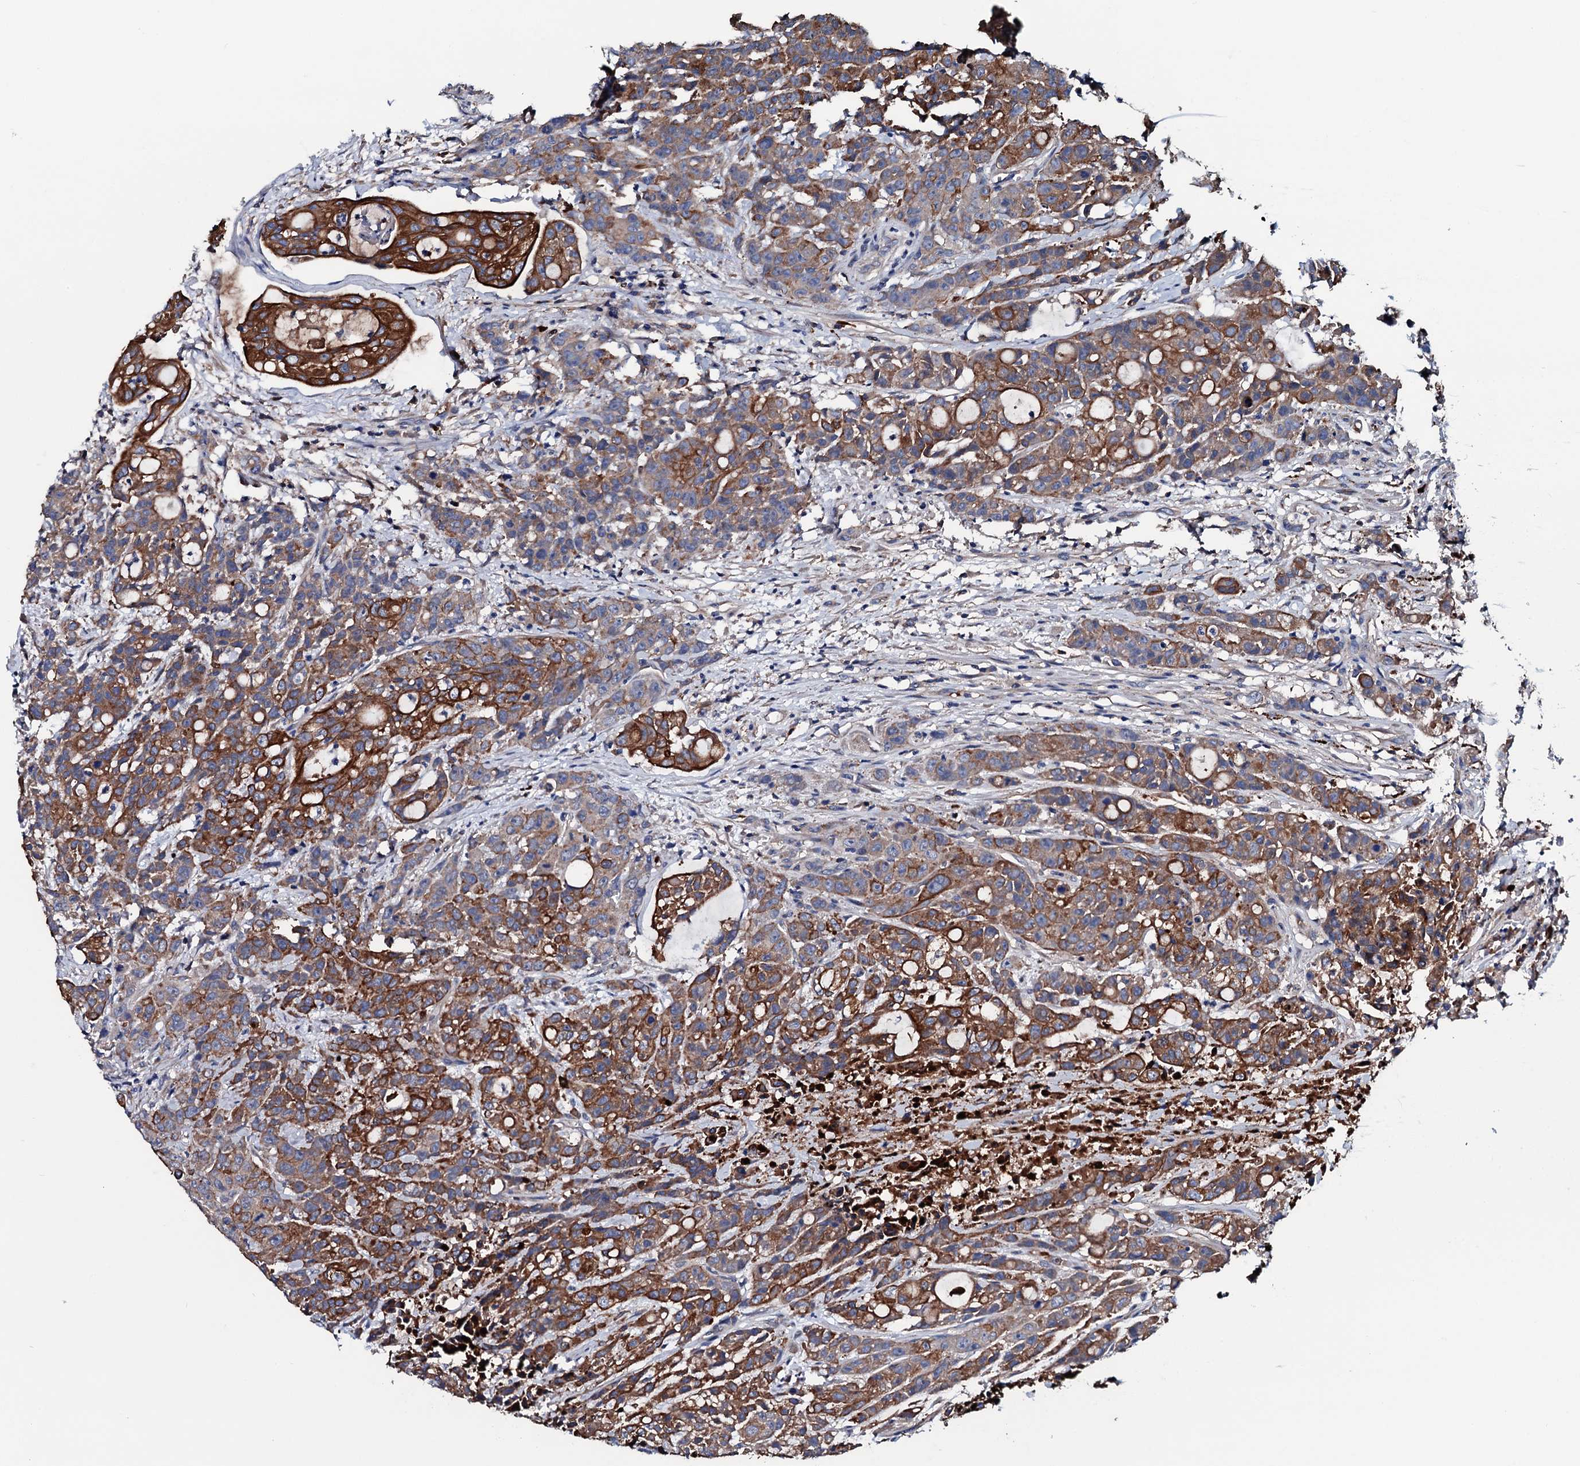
{"staining": {"intensity": "strong", "quantity": ">75%", "location": "cytoplasmic/membranous"}, "tissue": "colorectal cancer", "cell_type": "Tumor cells", "image_type": "cancer", "snomed": [{"axis": "morphology", "description": "Adenocarcinoma, NOS"}, {"axis": "topography", "description": "Colon"}], "caption": "Immunohistochemistry (DAB (3,3'-diaminobenzidine)) staining of adenocarcinoma (colorectal) exhibits strong cytoplasmic/membranous protein expression in approximately >75% of tumor cells.", "gene": "NEK1", "patient": {"sex": "male", "age": 62}}